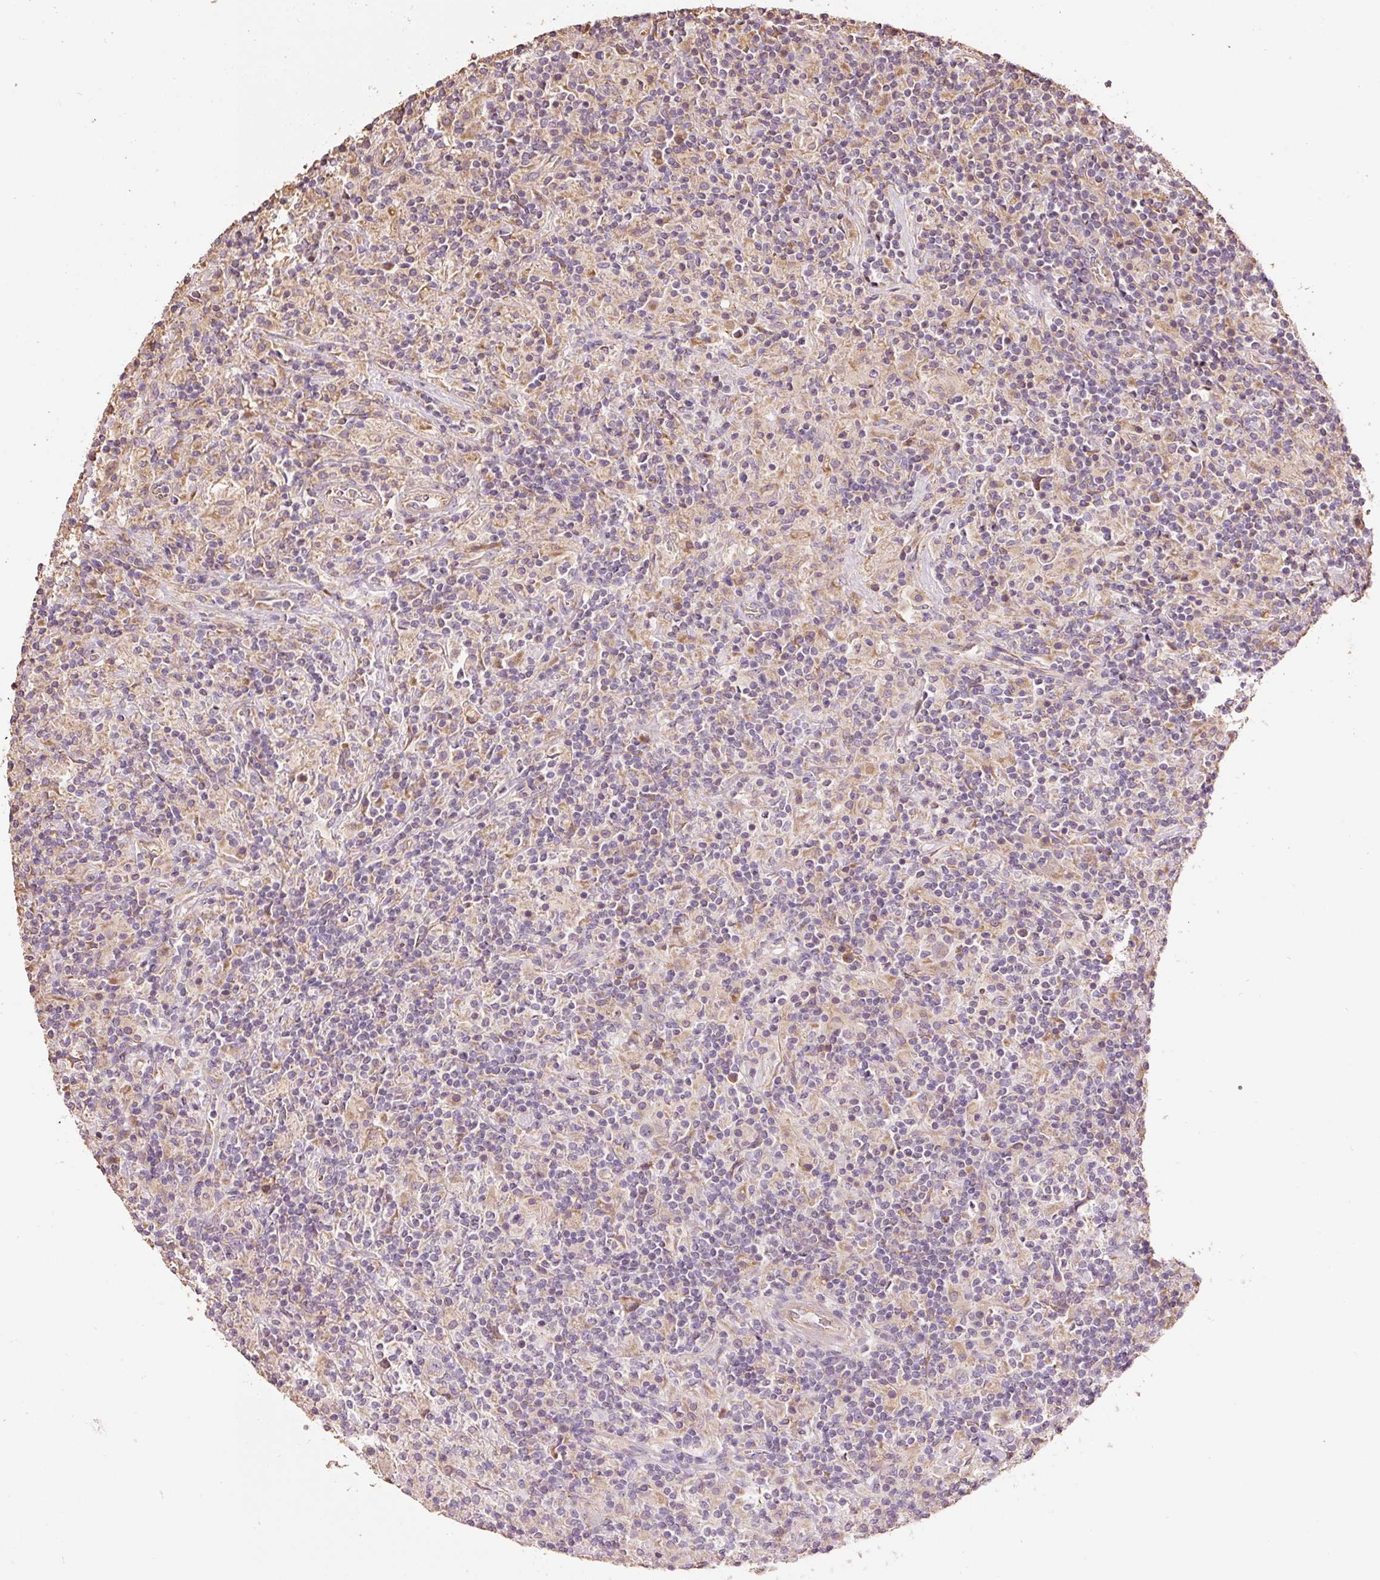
{"staining": {"intensity": "negative", "quantity": "none", "location": "none"}, "tissue": "lymphoma", "cell_type": "Tumor cells", "image_type": "cancer", "snomed": [{"axis": "morphology", "description": "Hodgkin's disease, NOS"}, {"axis": "topography", "description": "Lymph node"}], "caption": "Lymphoma was stained to show a protein in brown. There is no significant positivity in tumor cells.", "gene": "EFHC1", "patient": {"sex": "male", "age": 70}}